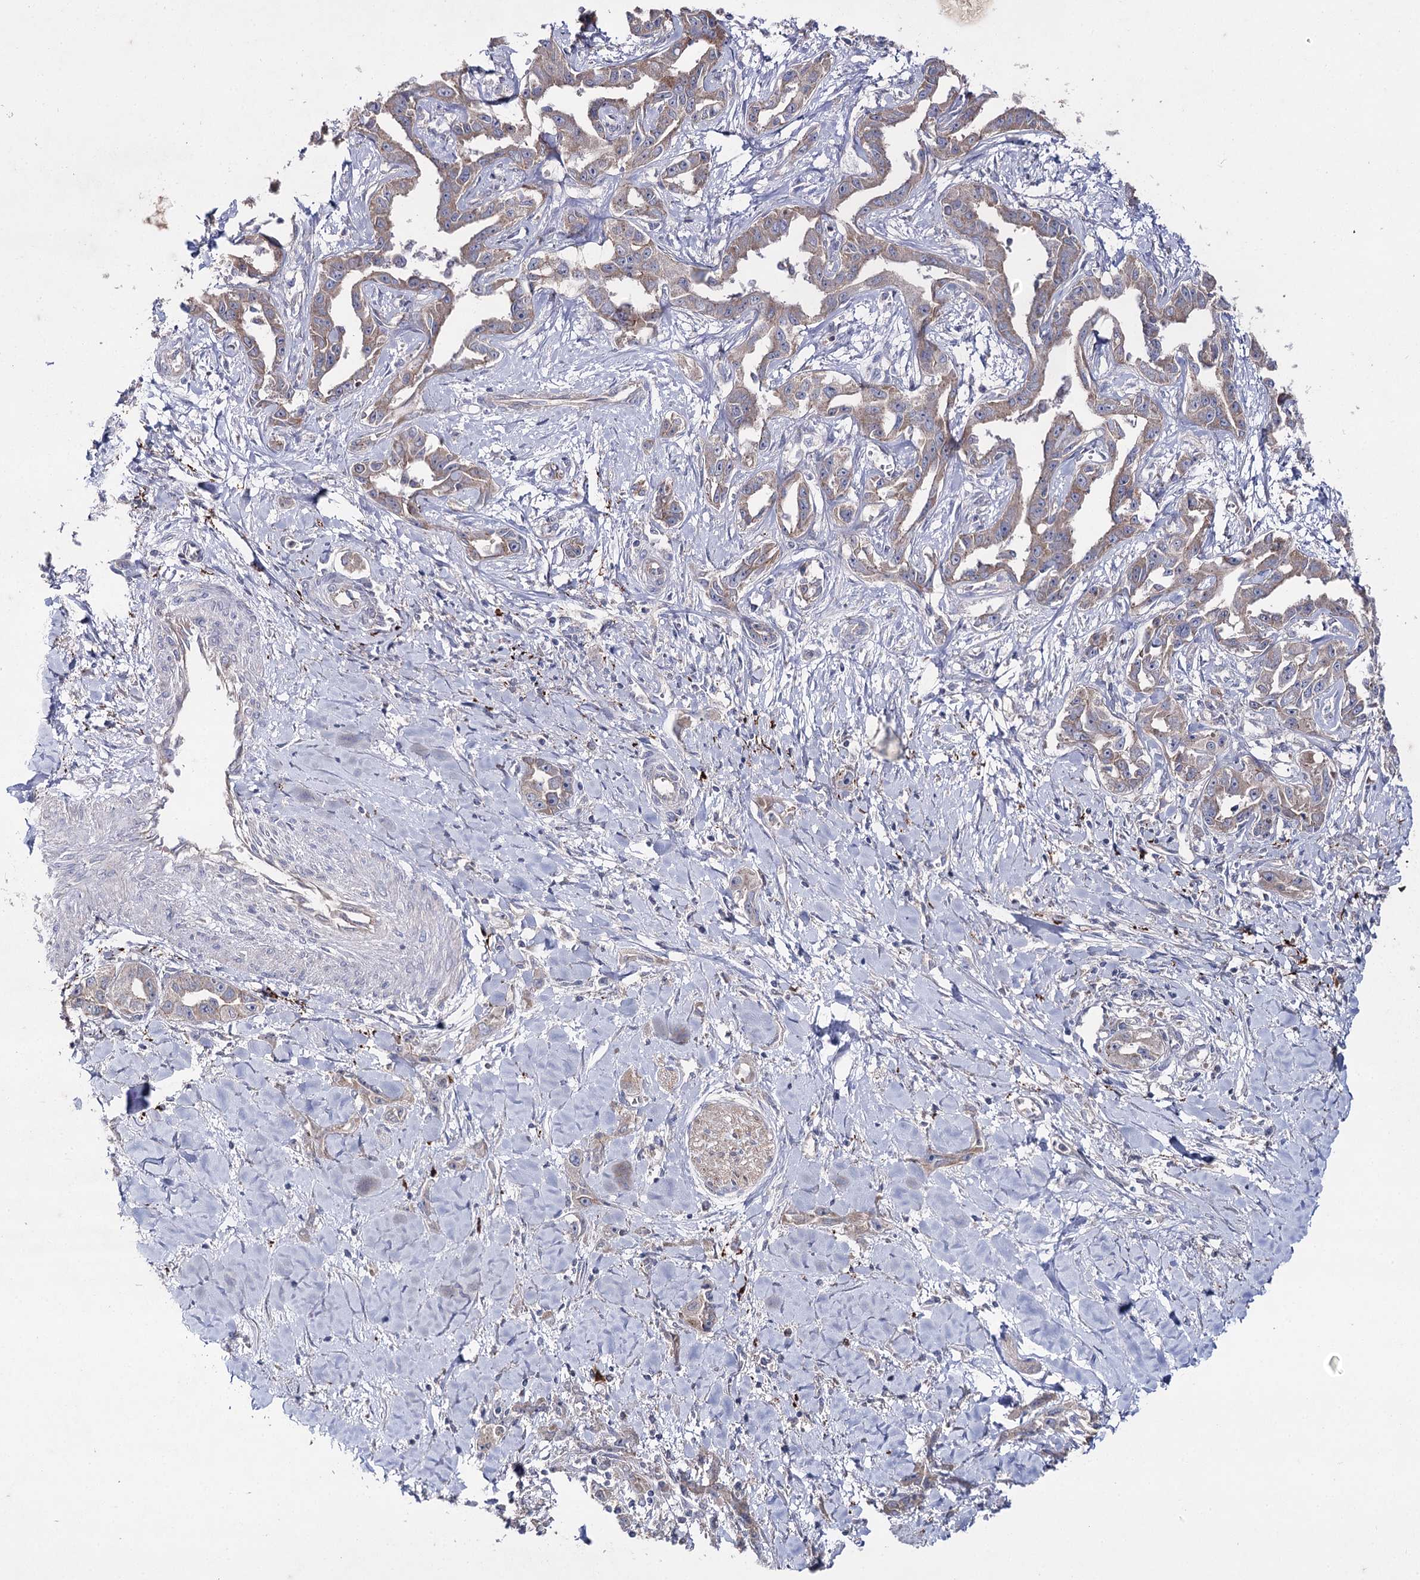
{"staining": {"intensity": "weak", "quantity": ">75%", "location": "cytoplasmic/membranous"}, "tissue": "liver cancer", "cell_type": "Tumor cells", "image_type": "cancer", "snomed": [{"axis": "morphology", "description": "Cholangiocarcinoma"}, {"axis": "topography", "description": "Liver"}], "caption": "The photomicrograph displays a brown stain indicating the presence of a protein in the cytoplasmic/membranous of tumor cells in liver cholangiocarcinoma.", "gene": "AURKC", "patient": {"sex": "male", "age": 59}}